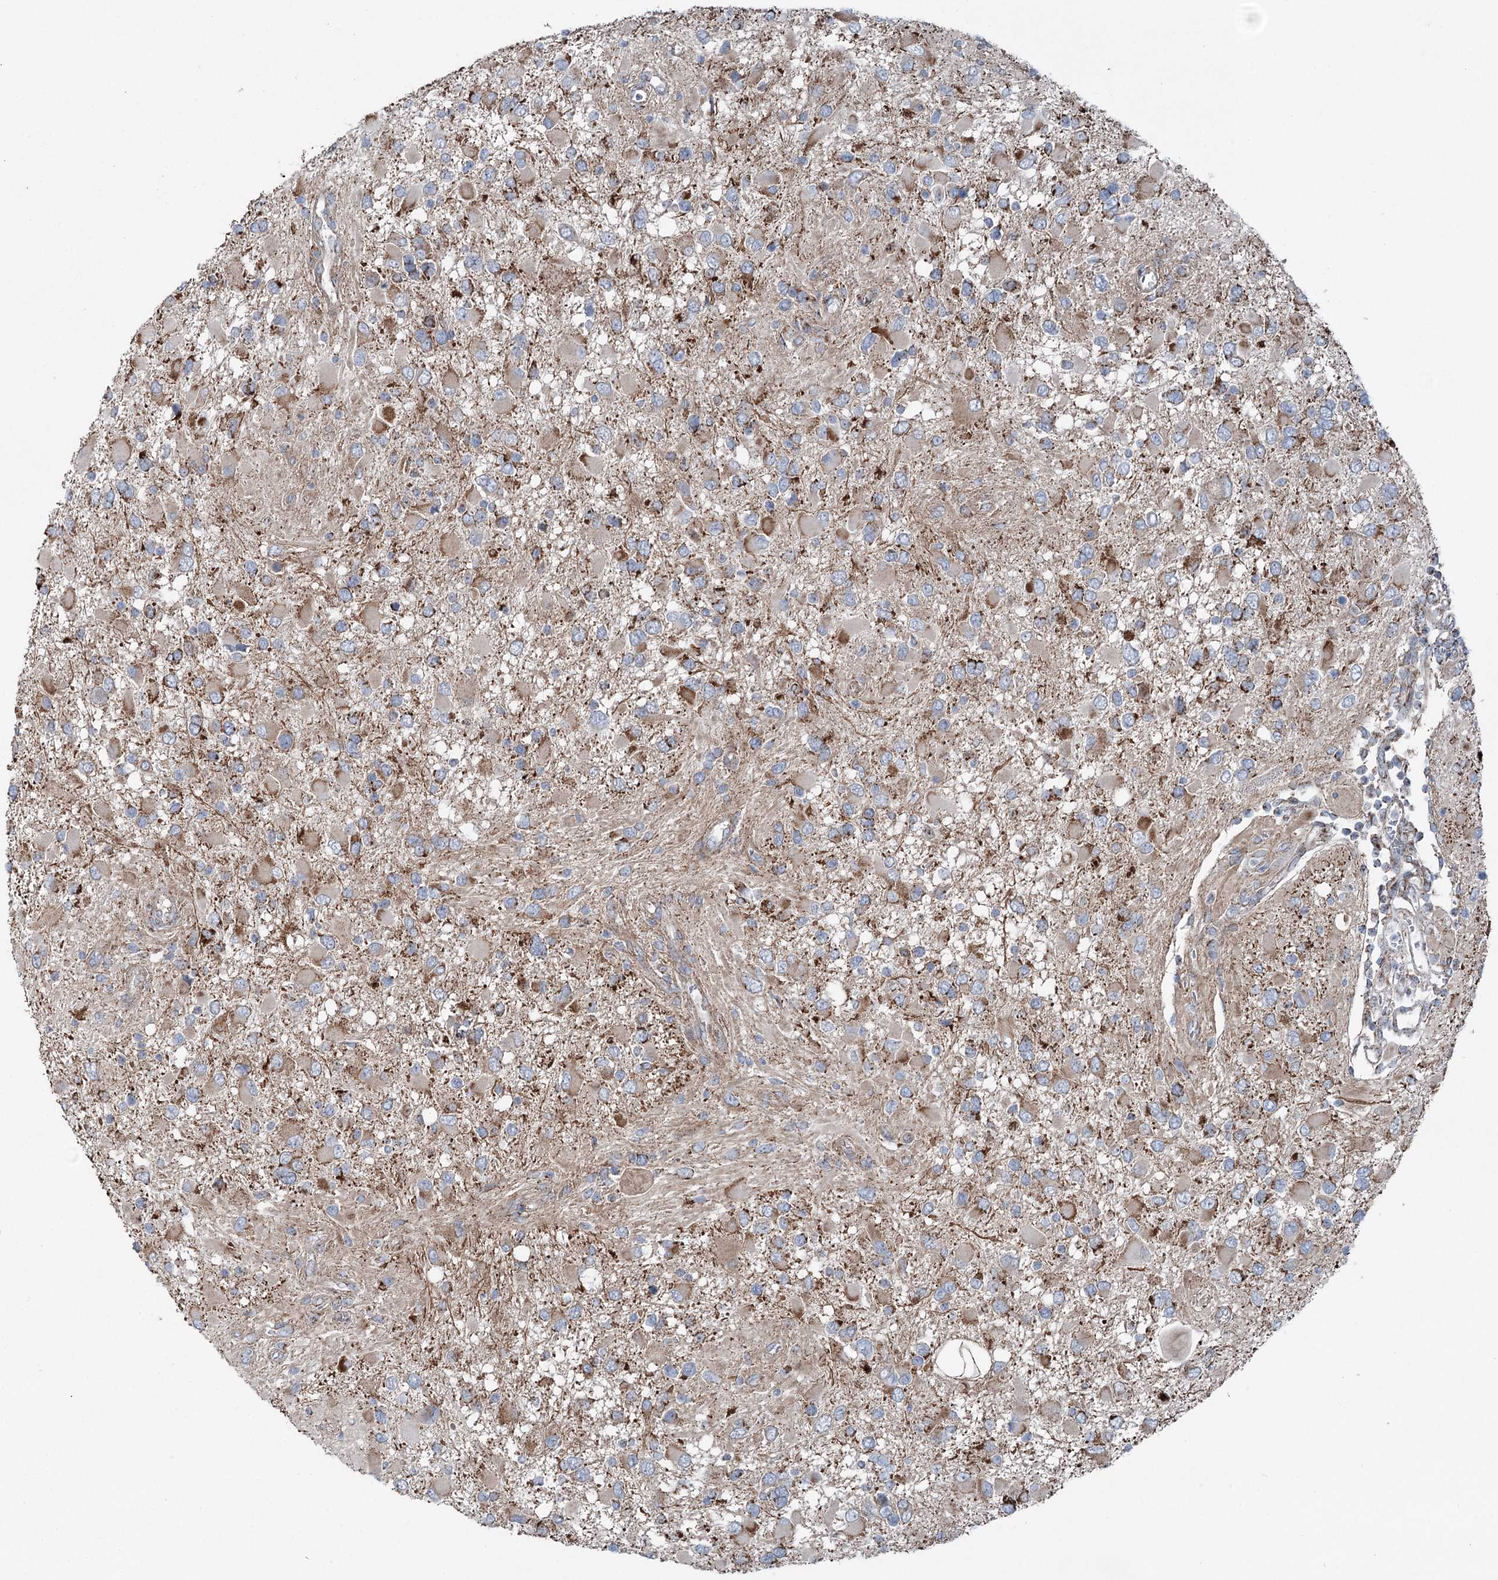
{"staining": {"intensity": "moderate", "quantity": "<25%", "location": "cytoplasmic/membranous"}, "tissue": "glioma", "cell_type": "Tumor cells", "image_type": "cancer", "snomed": [{"axis": "morphology", "description": "Glioma, malignant, High grade"}, {"axis": "topography", "description": "Brain"}], "caption": "There is low levels of moderate cytoplasmic/membranous staining in tumor cells of glioma, as demonstrated by immunohistochemical staining (brown color).", "gene": "UCN3", "patient": {"sex": "male", "age": 53}}